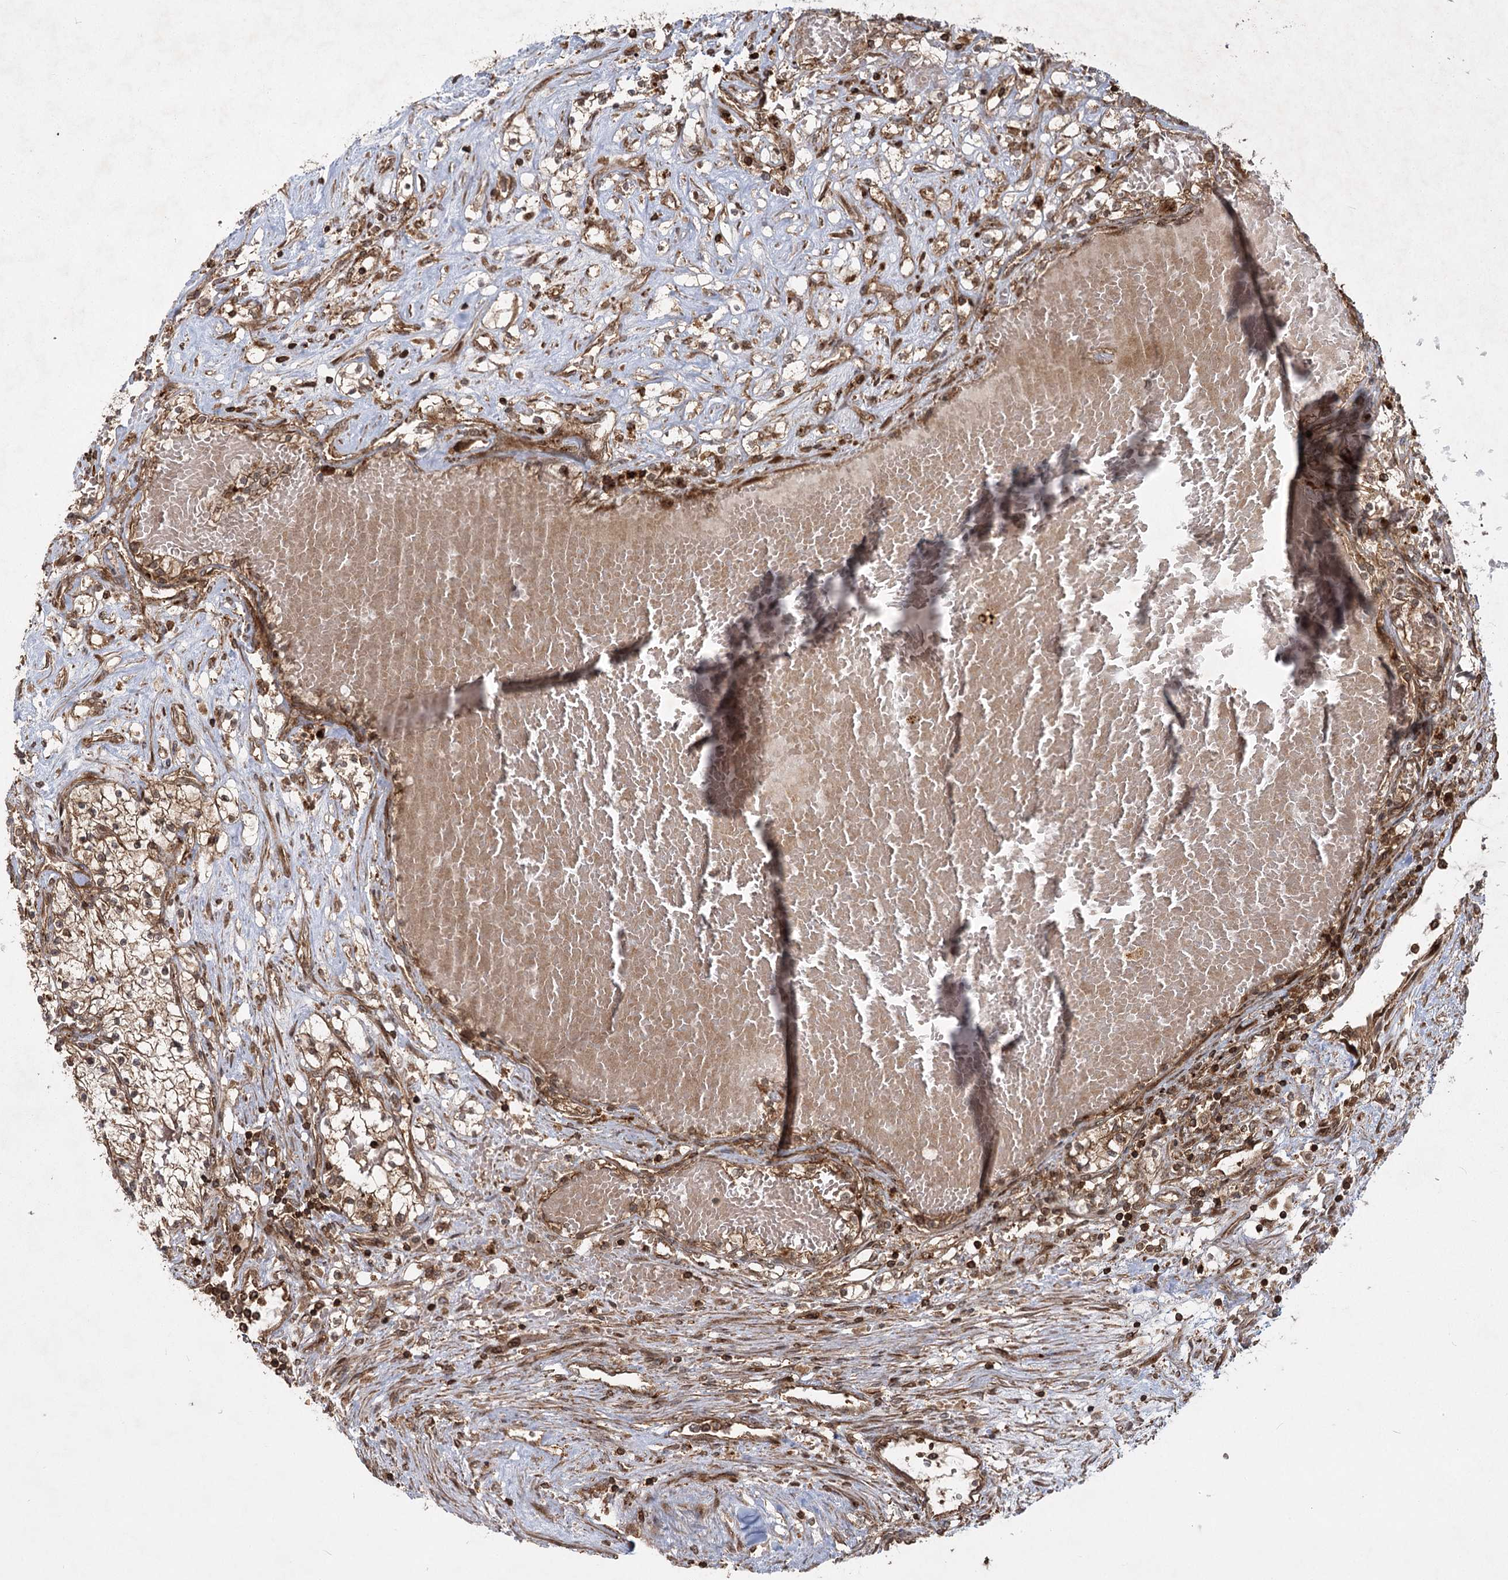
{"staining": {"intensity": "moderate", "quantity": "25%-75%", "location": "cytoplasmic/membranous,nuclear"}, "tissue": "renal cancer", "cell_type": "Tumor cells", "image_type": "cancer", "snomed": [{"axis": "morphology", "description": "Normal tissue, NOS"}, {"axis": "morphology", "description": "Adenocarcinoma, NOS"}, {"axis": "topography", "description": "Kidney"}], "caption": "Renal cancer (adenocarcinoma) tissue demonstrates moderate cytoplasmic/membranous and nuclear expression in approximately 25%-75% of tumor cells, visualized by immunohistochemistry.", "gene": "MDFIC", "patient": {"sex": "male", "age": 68}}